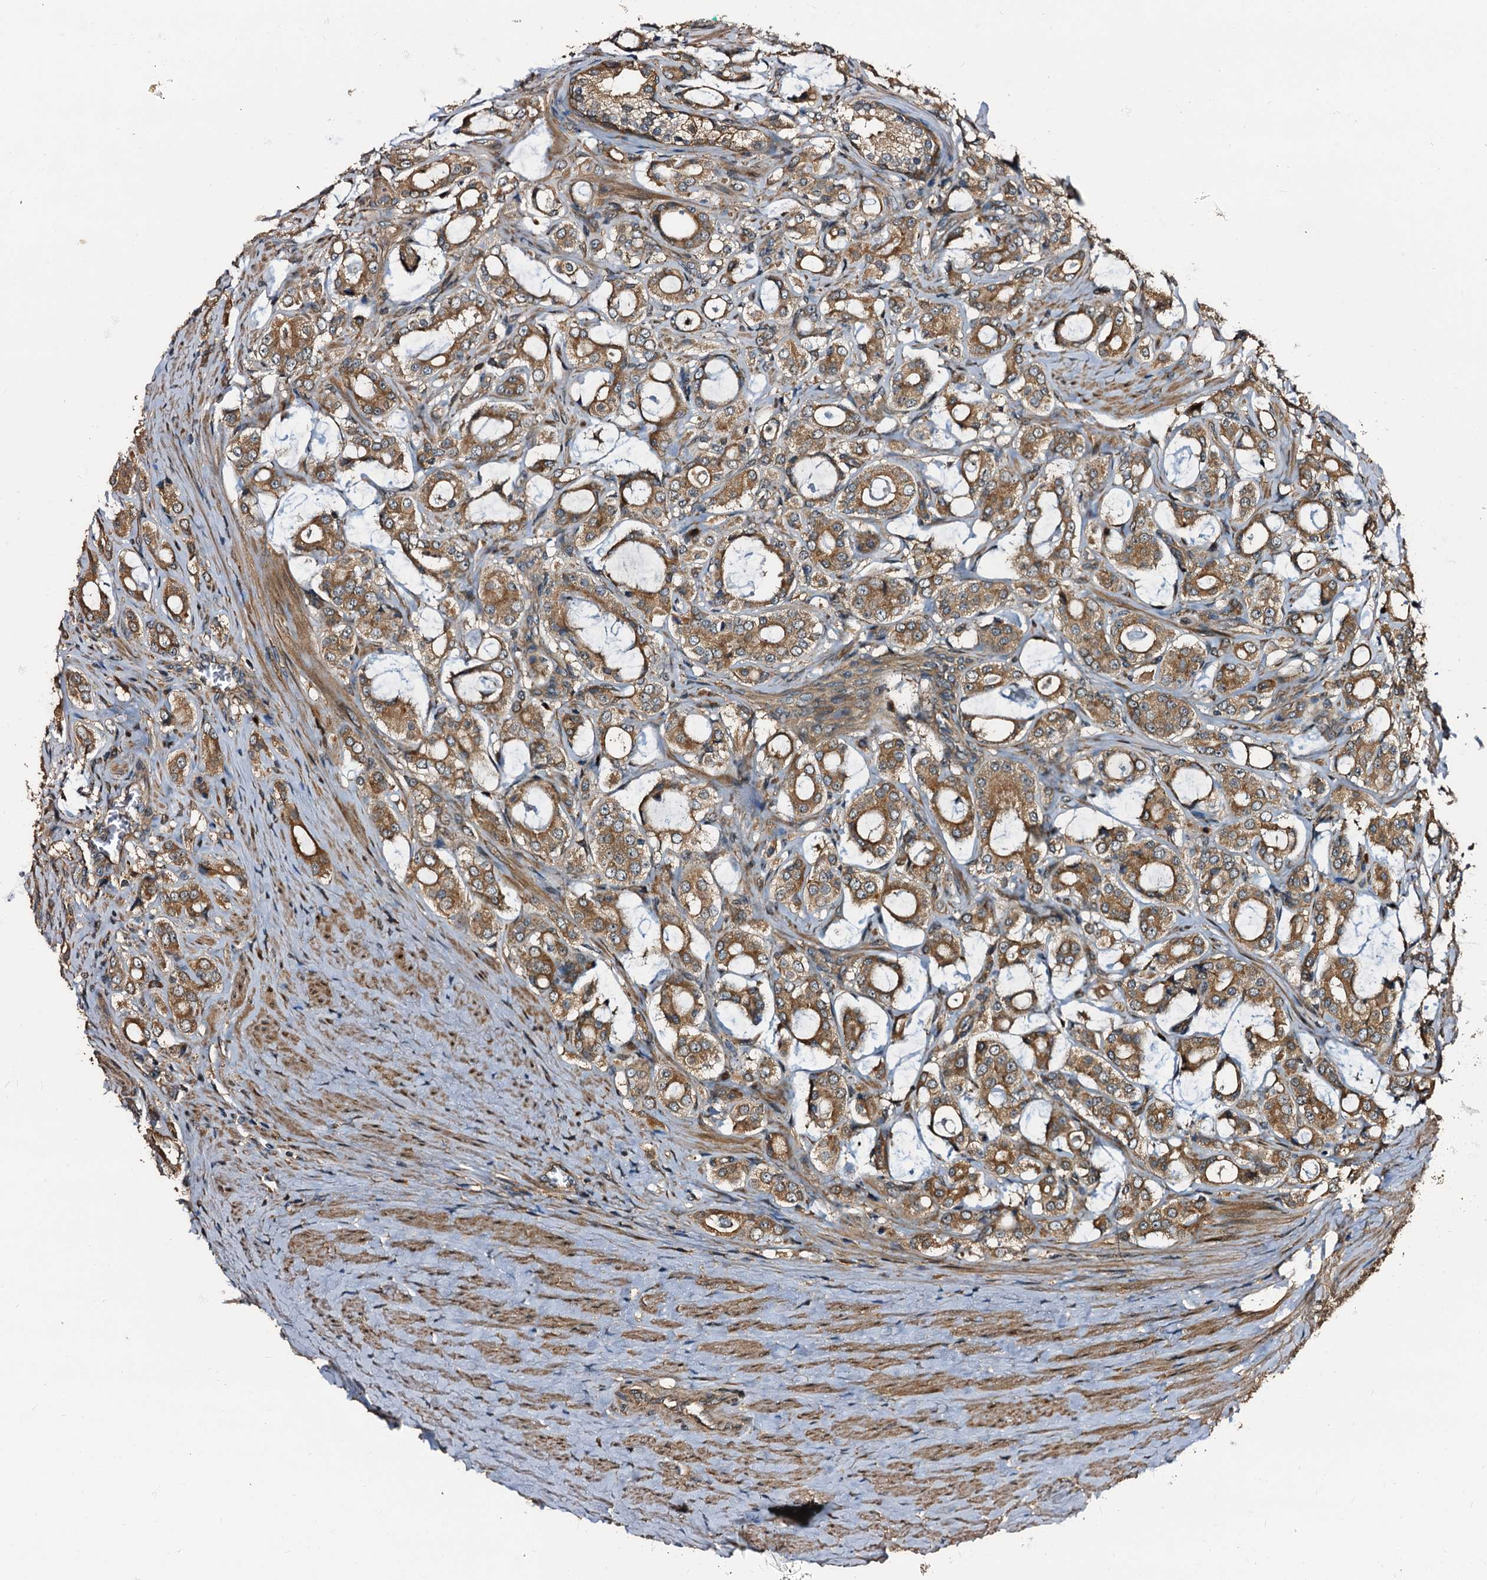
{"staining": {"intensity": "moderate", "quantity": ">75%", "location": "cytoplasmic/membranous"}, "tissue": "prostate cancer", "cell_type": "Tumor cells", "image_type": "cancer", "snomed": [{"axis": "morphology", "description": "Adenocarcinoma, High grade"}, {"axis": "topography", "description": "Prostate"}], "caption": "Protein expression analysis of human prostate cancer (adenocarcinoma (high-grade)) reveals moderate cytoplasmic/membranous positivity in approximately >75% of tumor cells.", "gene": "PEX5", "patient": {"sex": "male", "age": 63}}